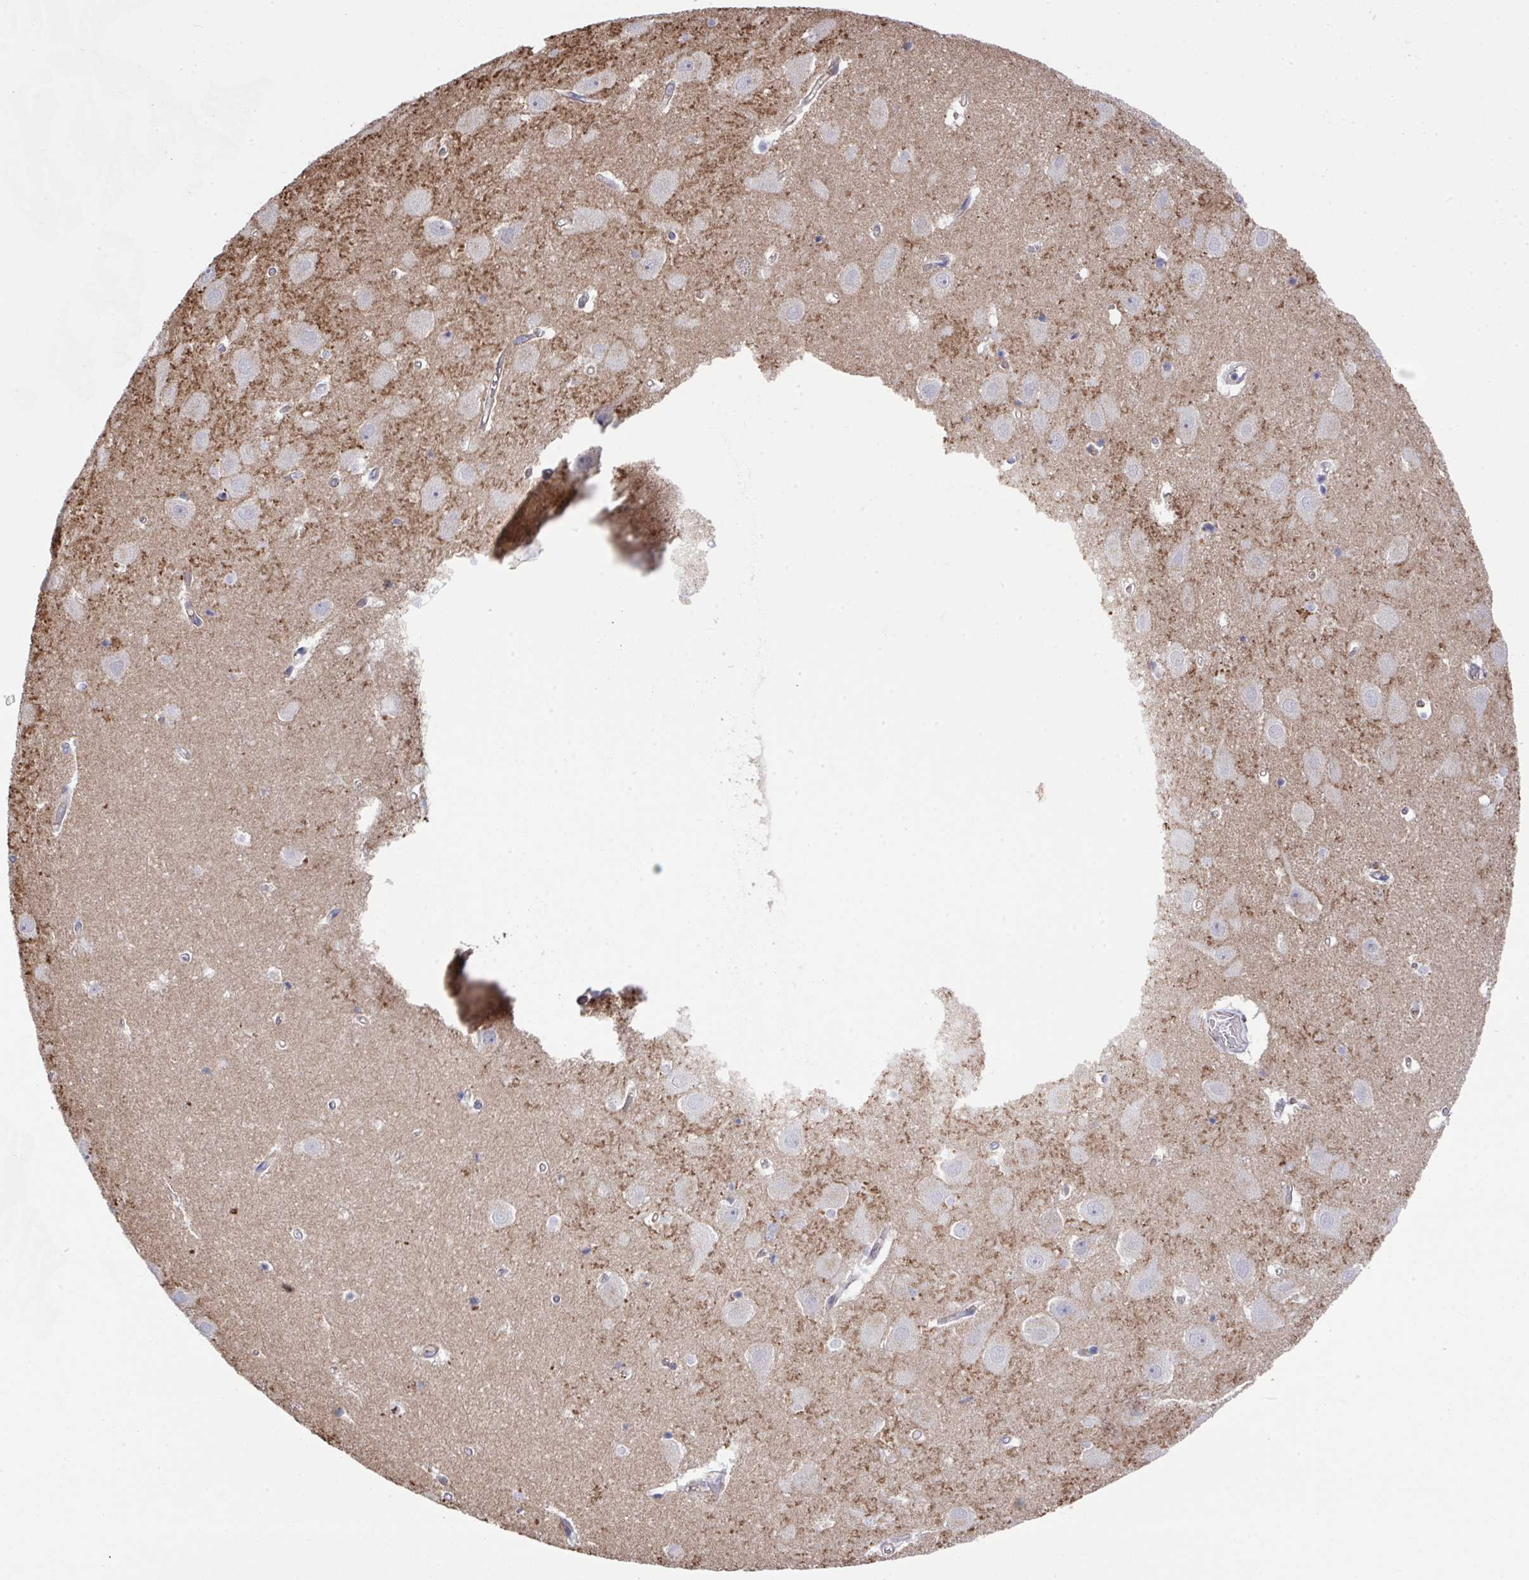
{"staining": {"intensity": "negative", "quantity": "none", "location": "none"}, "tissue": "hippocampus", "cell_type": "Glial cells", "image_type": "normal", "snomed": [{"axis": "morphology", "description": "Normal tissue, NOS"}, {"axis": "topography", "description": "Hippocampus"}], "caption": "Immunohistochemical staining of benign hippocampus reveals no significant expression in glial cells.", "gene": "PRR5", "patient": {"sex": "female", "age": 52}}